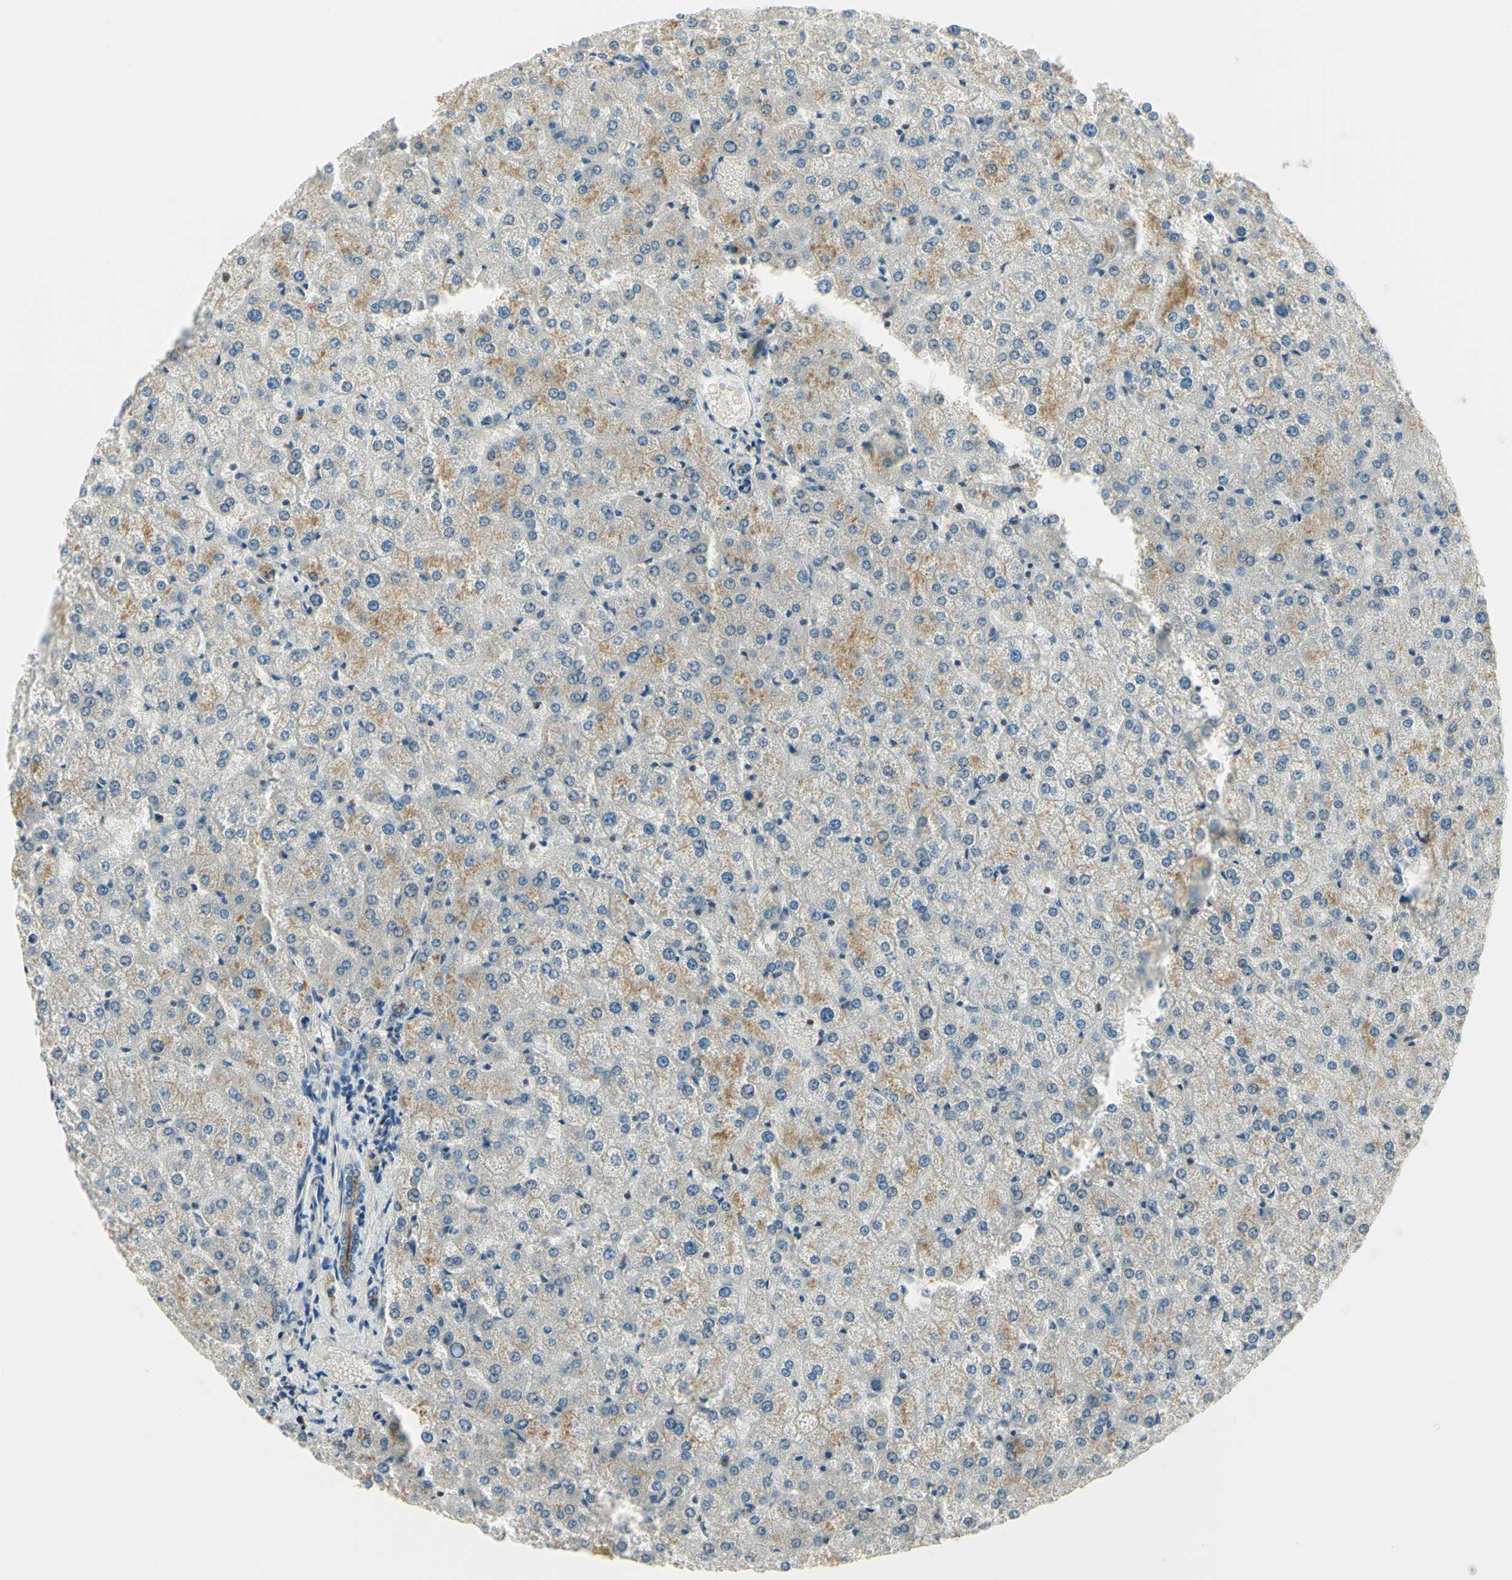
{"staining": {"intensity": "negative", "quantity": "none", "location": "none"}, "tissue": "liver", "cell_type": "Cholangiocytes", "image_type": "normal", "snomed": [{"axis": "morphology", "description": "Normal tissue, NOS"}, {"axis": "topography", "description": "Liver"}], "caption": "DAB (3,3'-diaminobenzidine) immunohistochemical staining of normal human liver reveals no significant positivity in cholangiocytes. (DAB (3,3'-diaminobenzidine) immunohistochemistry (IHC) with hematoxylin counter stain).", "gene": "IGDCC4", "patient": {"sex": "female", "age": 32}}